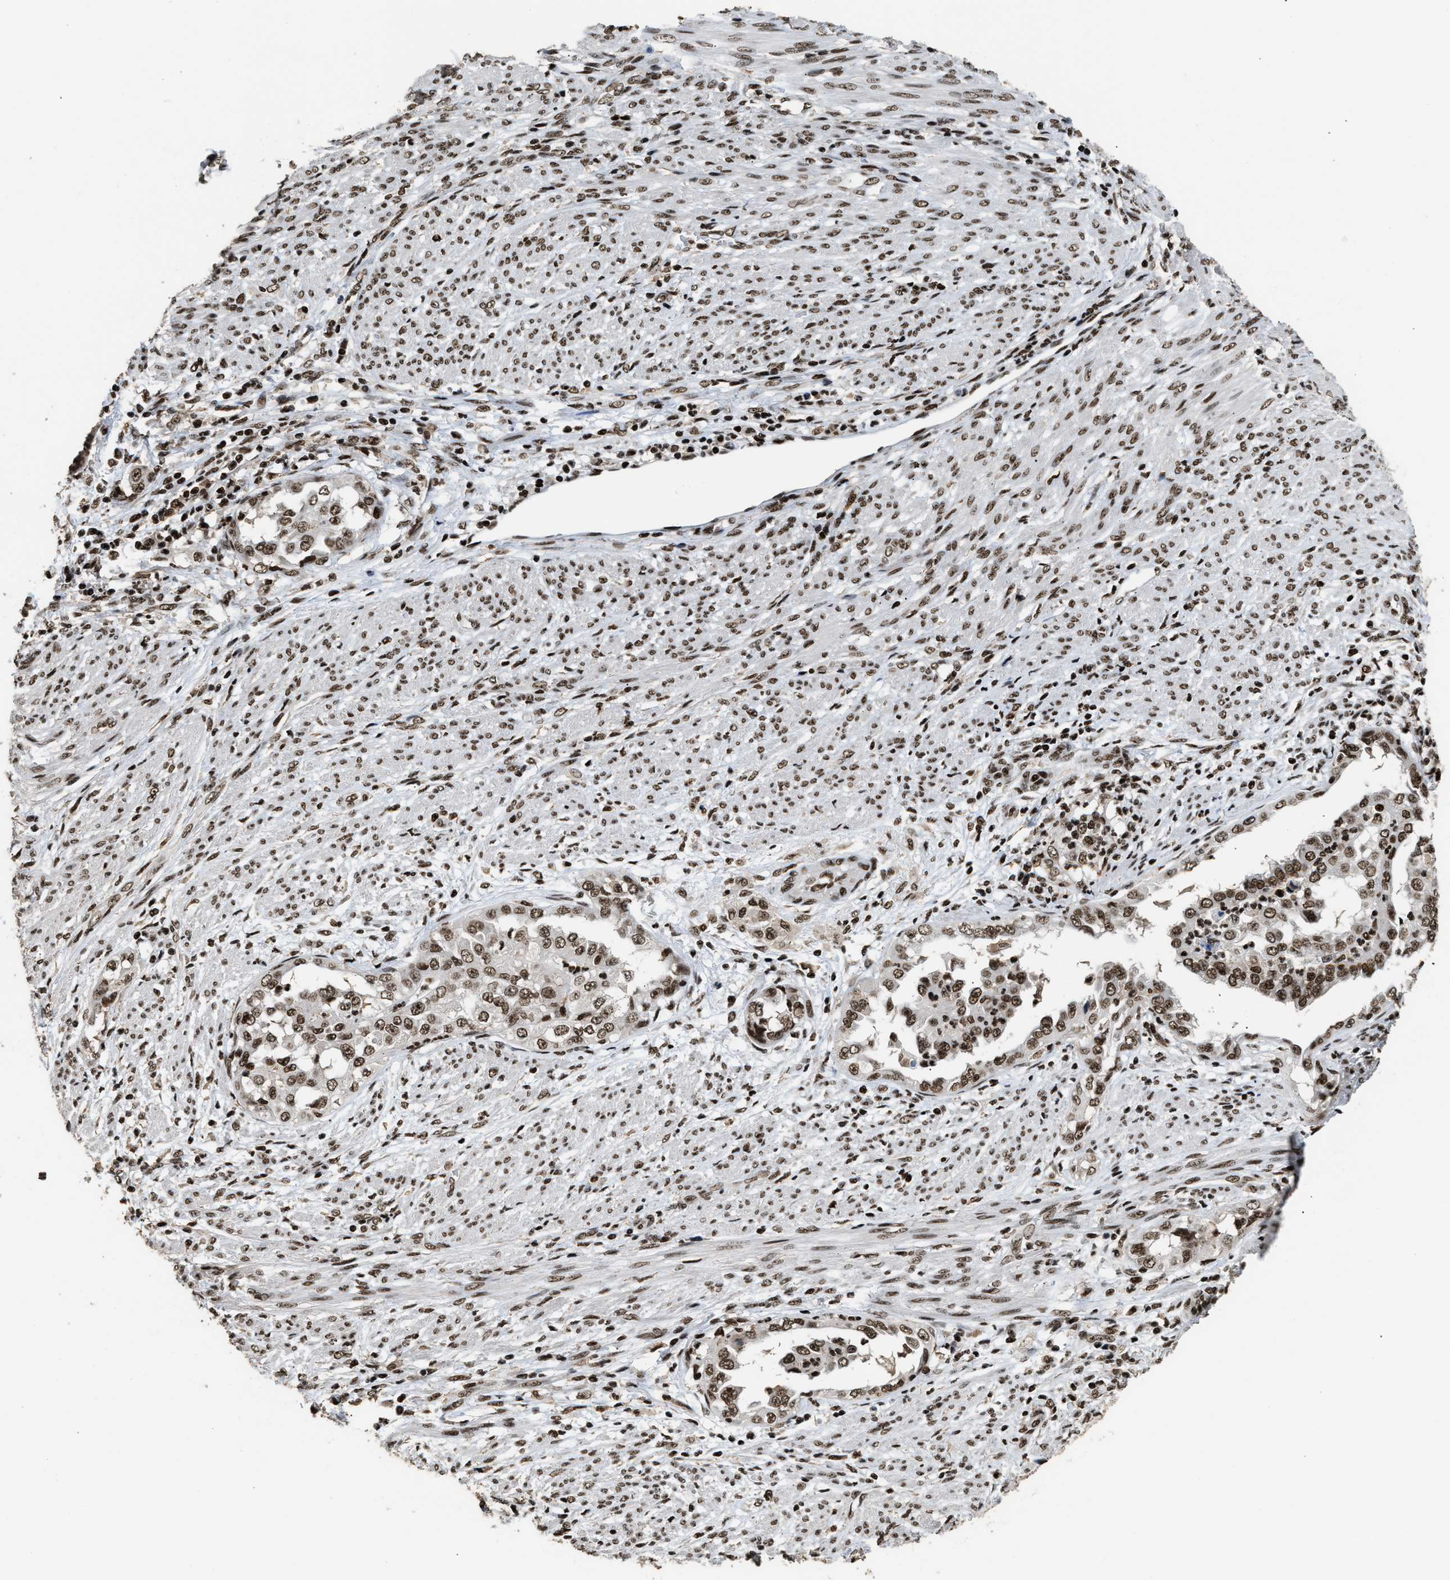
{"staining": {"intensity": "moderate", "quantity": ">75%", "location": "nuclear"}, "tissue": "endometrial cancer", "cell_type": "Tumor cells", "image_type": "cancer", "snomed": [{"axis": "morphology", "description": "Adenocarcinoma, NOS"}, {"axis": "topography", "description": "Endometrium"}], "caption": "IHC of human endometrial adenocarcinoma exhibits medium levels of moderate nuclear staining in about >75% of tumor cells.", "gene": "RAD21", "patient": {"sex": "female", "age": 85}}